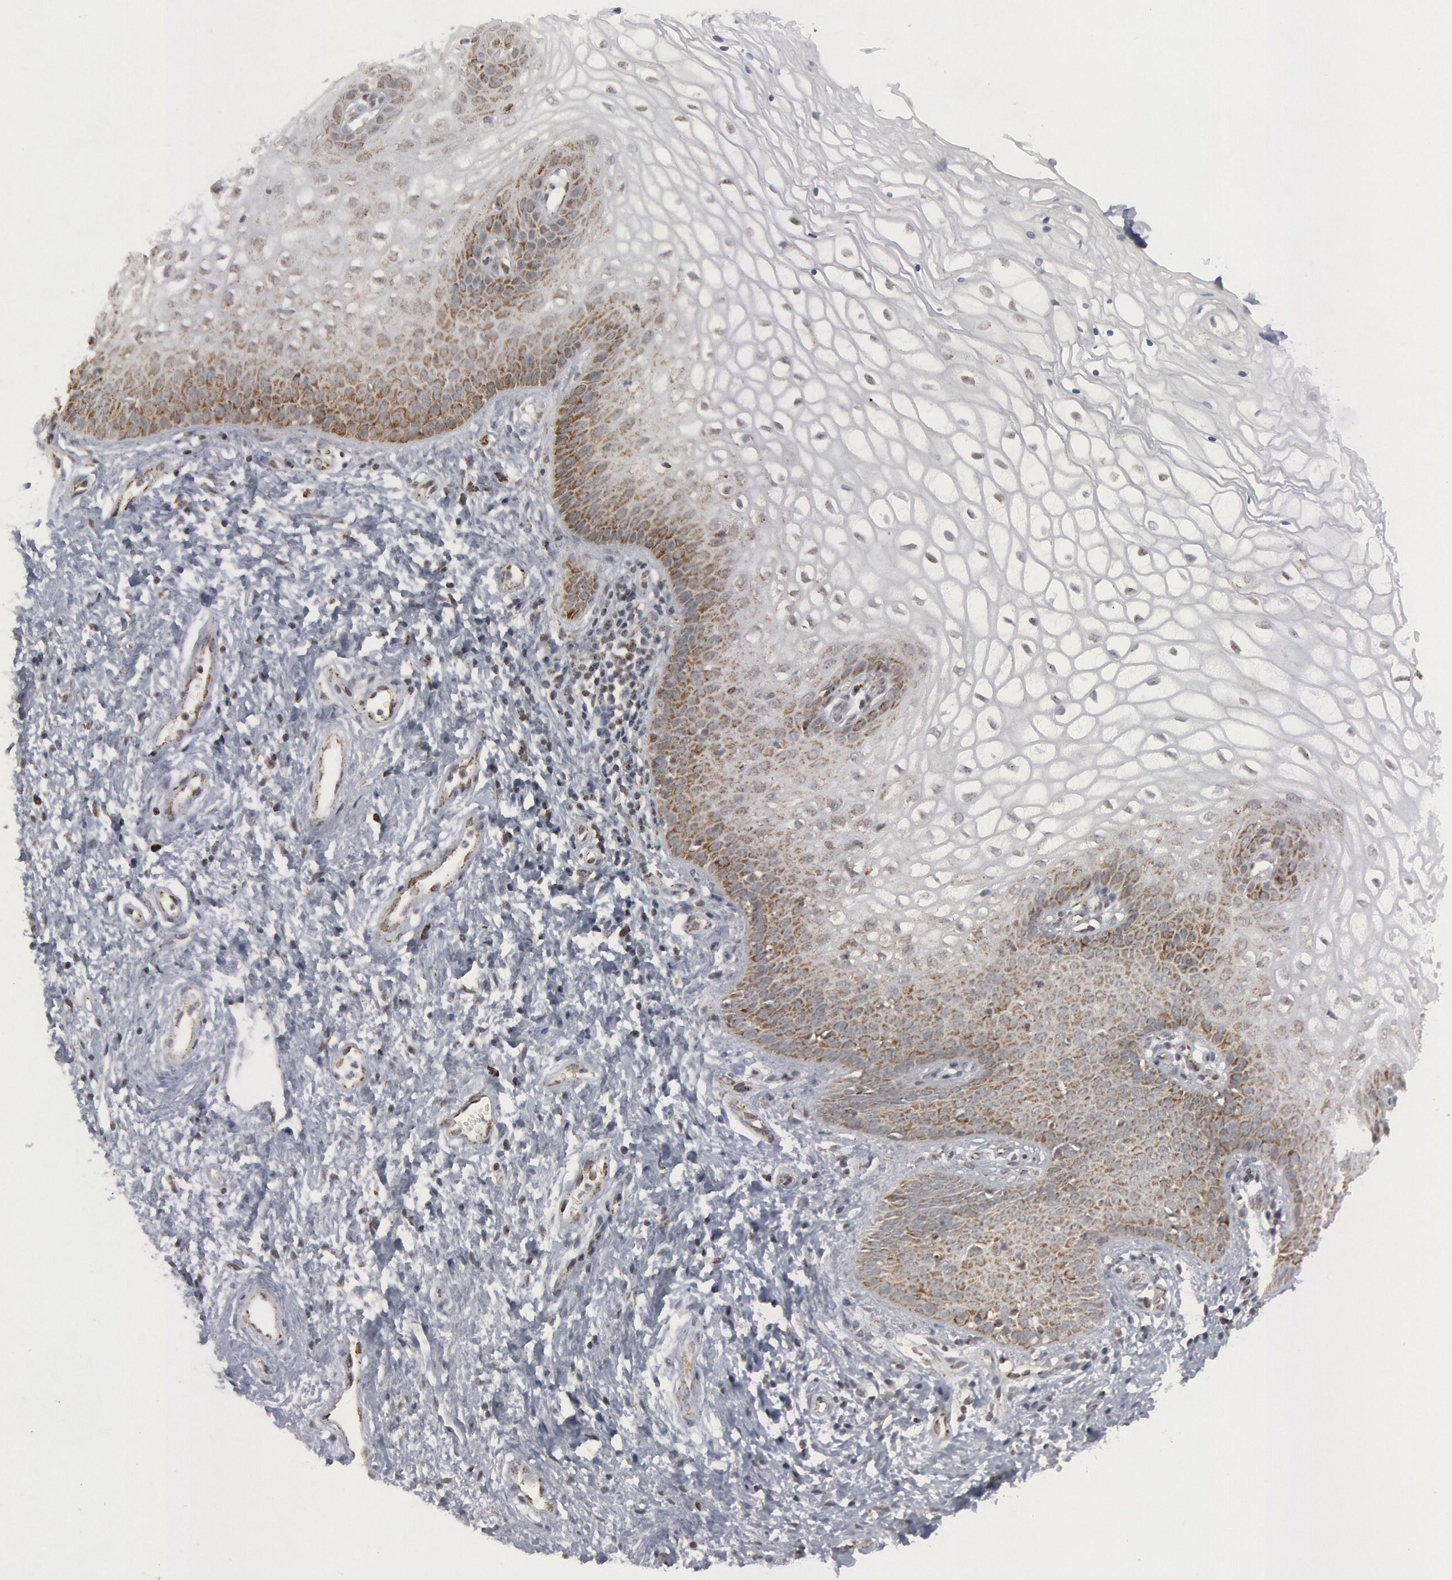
{"staining": {"intensity": "moderate", "quantity": "<25%", "location": "cytoplasmic/membranous"}, "tissue": "vagina", "cell_type": "Squamous epithelial cells", "image_type": "normal", "snomed": [{"axis": "morphology", "description": "Normal tissue, NOS"}, {"axis": "topography", "description": "Vagina"}], "caption": "Immunohistochemistry photomicrograph of benign vagina: human vagina stained using IHC exhibits low levels of moderate protein expression localized specifically in the cytoplasmic/membranous of squamous epithelial cells, appearing as a cytoplasmic/membranous brown color.", "gene": "CASP9", "patient": {"sex": "female", "age": 34}}